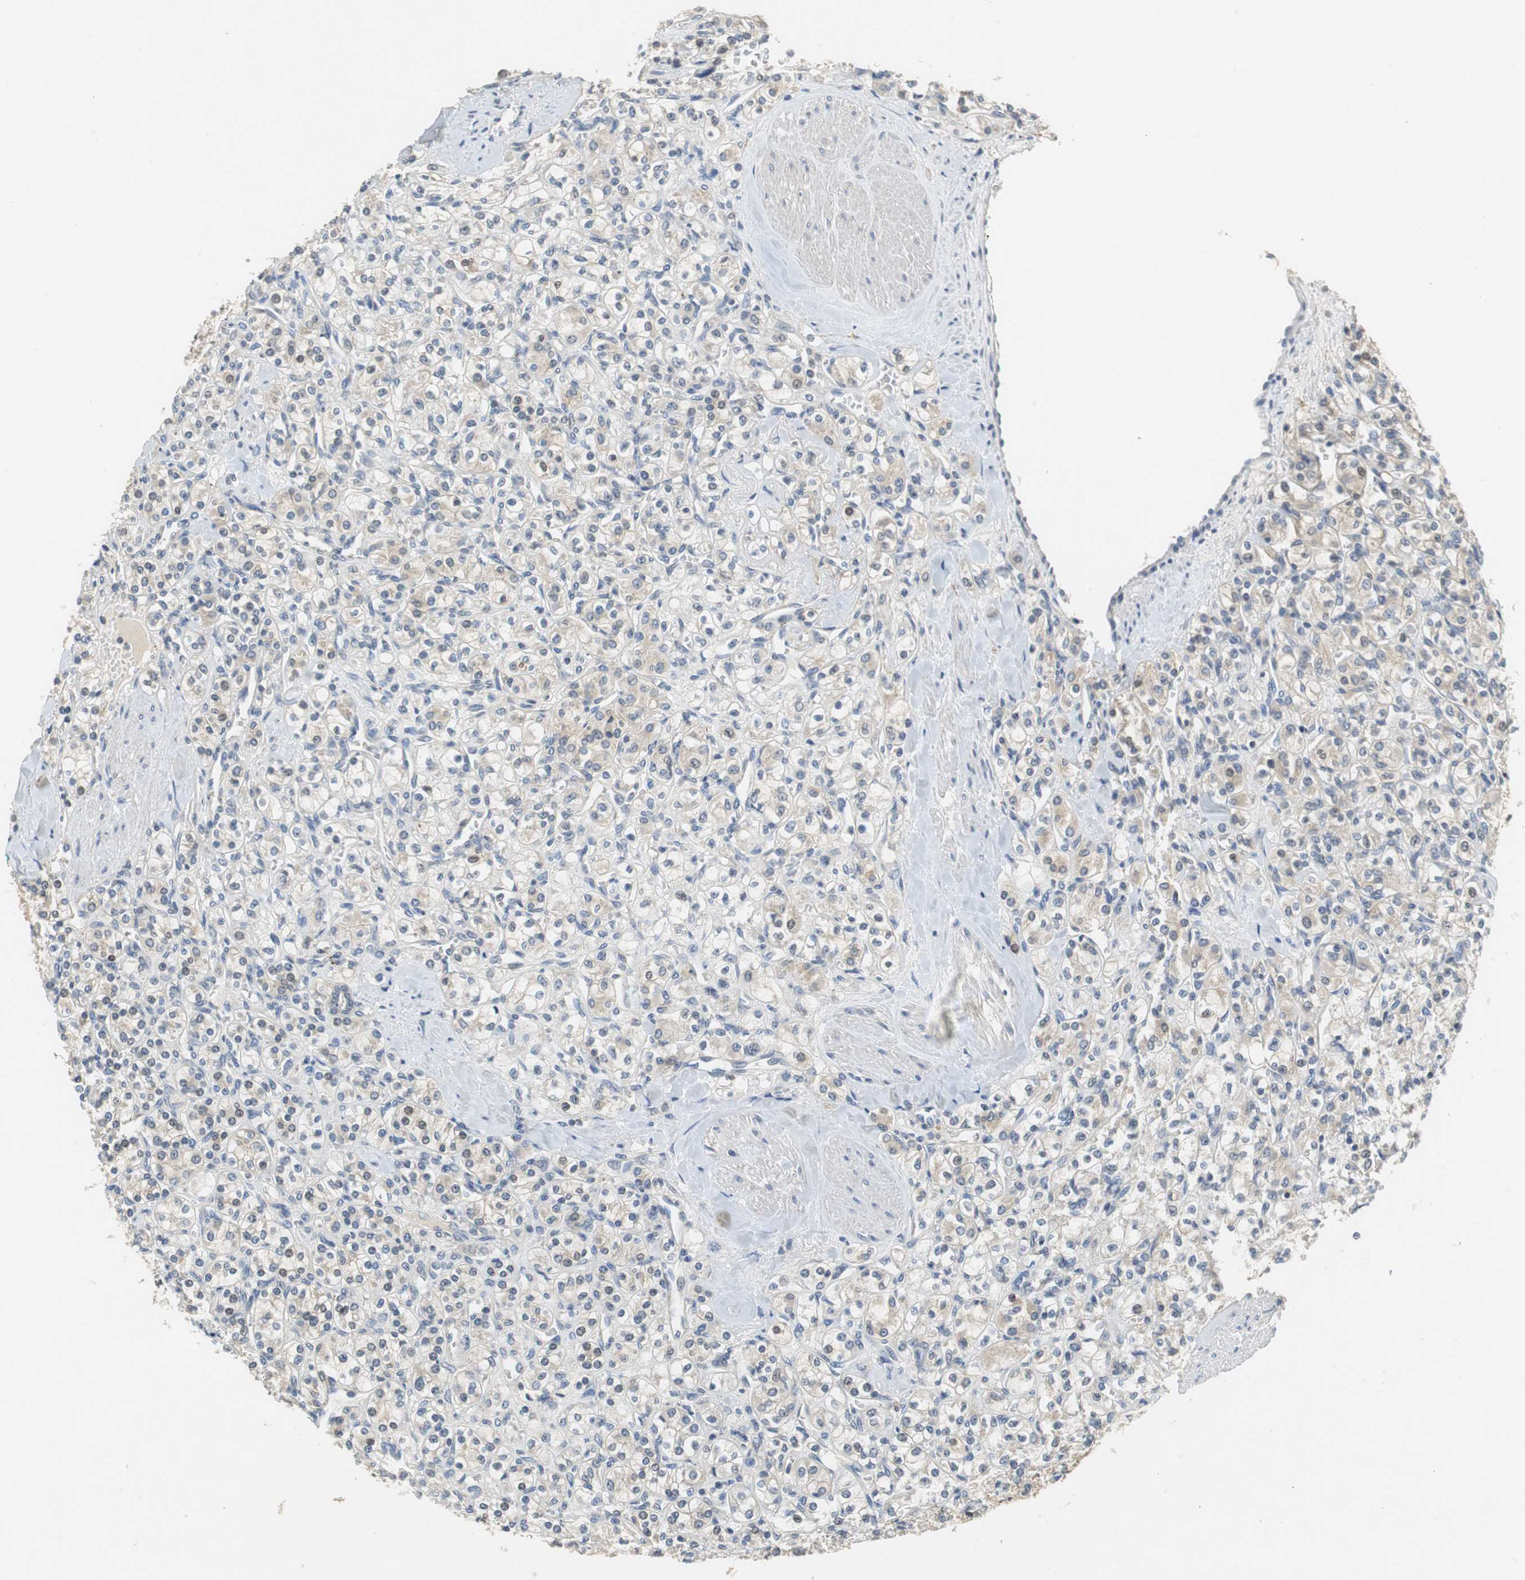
{"staining": {"intensity": "weak", "quantity": "<25%", "location": "cytoplasmic/membranous"}, "tissue": "renal cancer", "cell_type": "Tumor cells", "image_type": "cancer", "snomed": [{"axis": "morphology", "description": "Adenocarcinoma, NOS"}, {"axis": "topography", "description": "Kidney"}], "caption": "The micrograph reveals no significant staining in tumor cells of renal cancer.", "gene": "GLCCI1", "patient": {"sex": "male", "age": 77}}